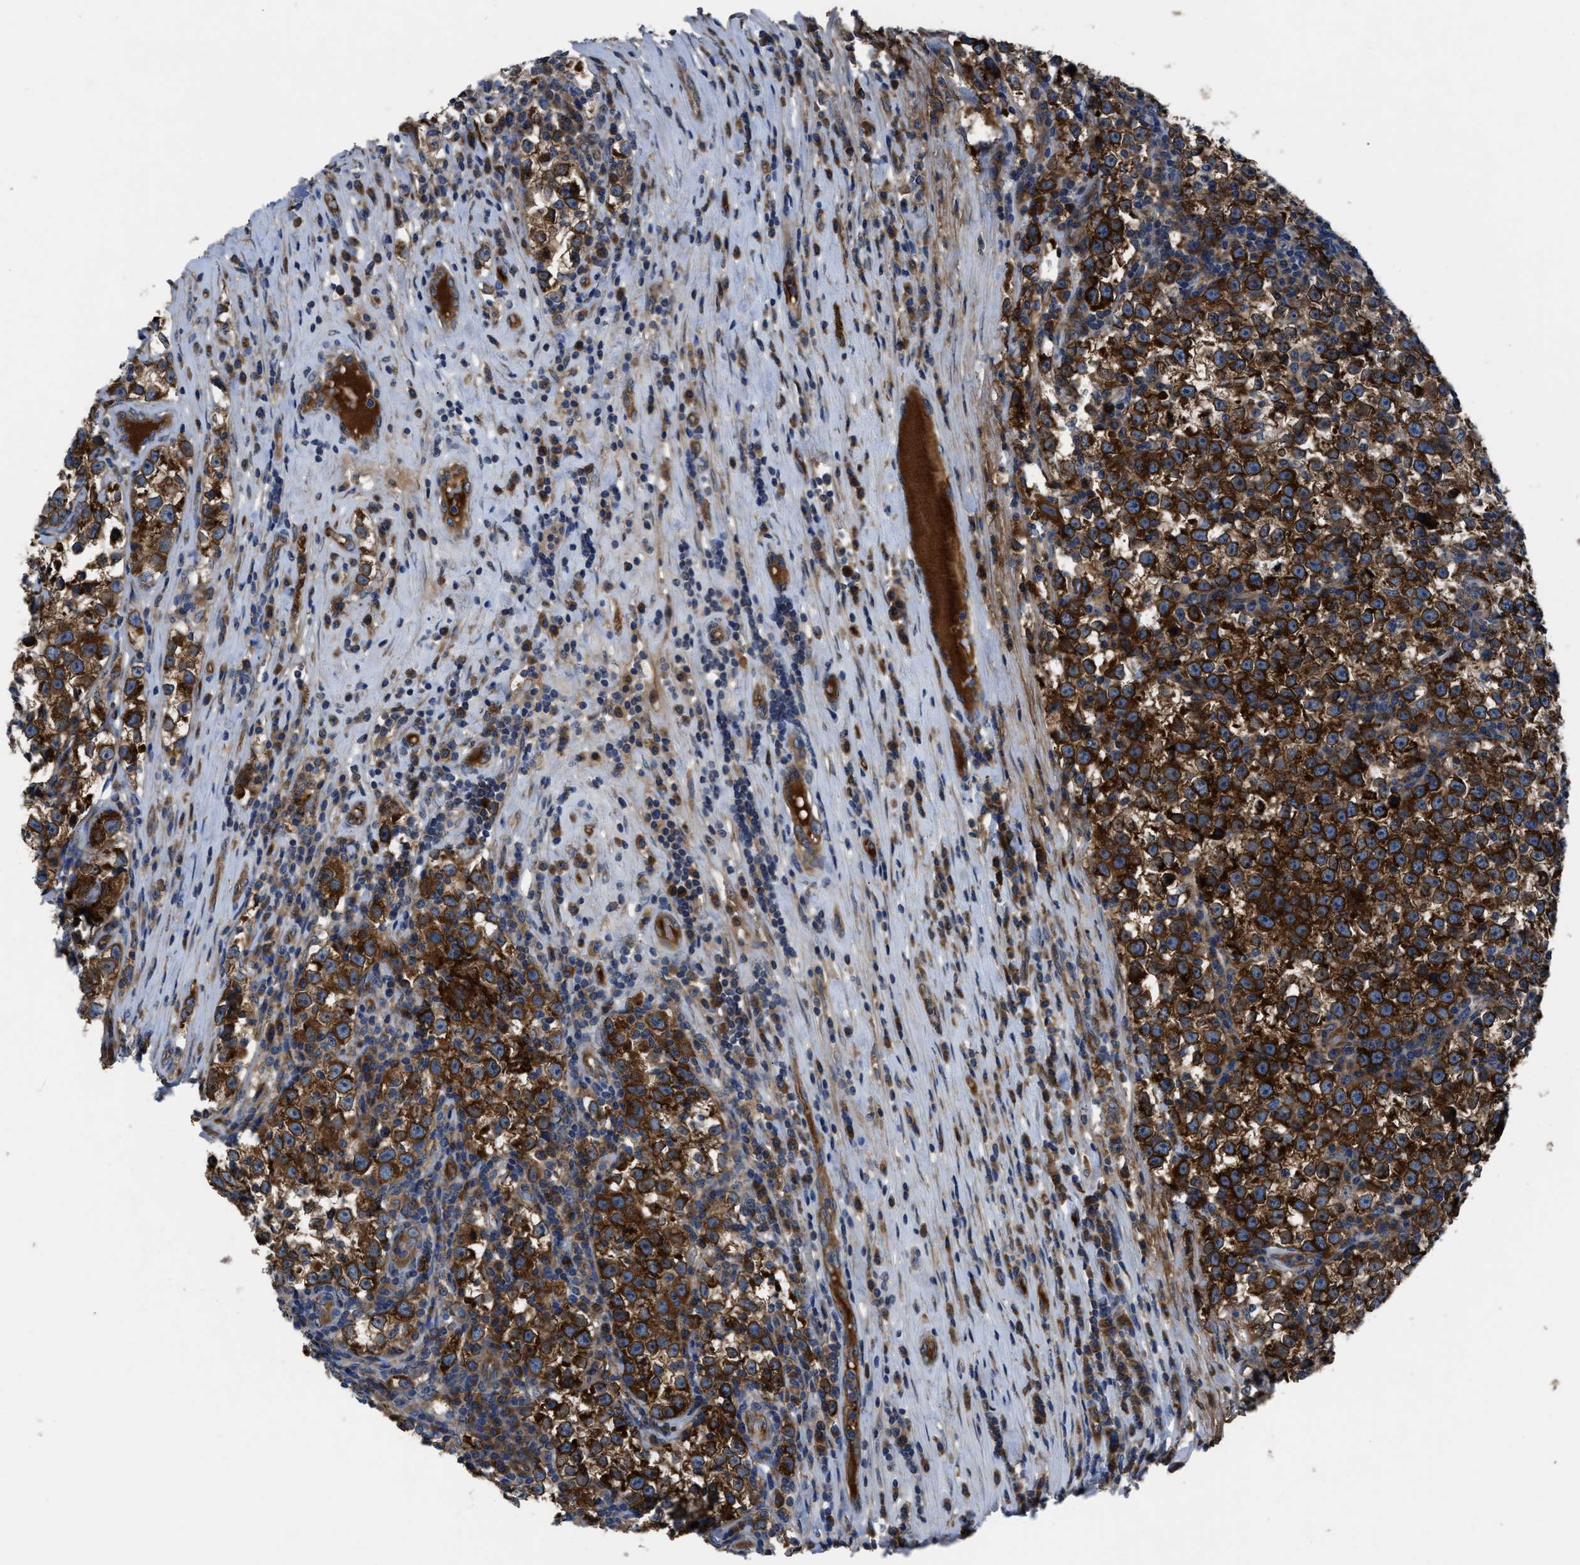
{"staining": {"intensity": "strong", "quantity": ">75%", "location": "cytoplasmic/membranous"}, "tissue": "testis cancer", "cell_type": "Tumor cells", "image_type": "cancer", "snomed": [{"axis": "morphology", "description": "Normal tissue, NOS"}, {"axis": "morphology", "description": "Seminoma, NOS"}, {"axis": "topography", "description": "Testis"}], "caption": "Testis seminoma was stained to show a protein in brown. There is high levels of strong cytoplasmic/membranous expression in about >75% of tumor cells.", "gene": "ERC1", "patient": {"sex": "male", "age": 43}}